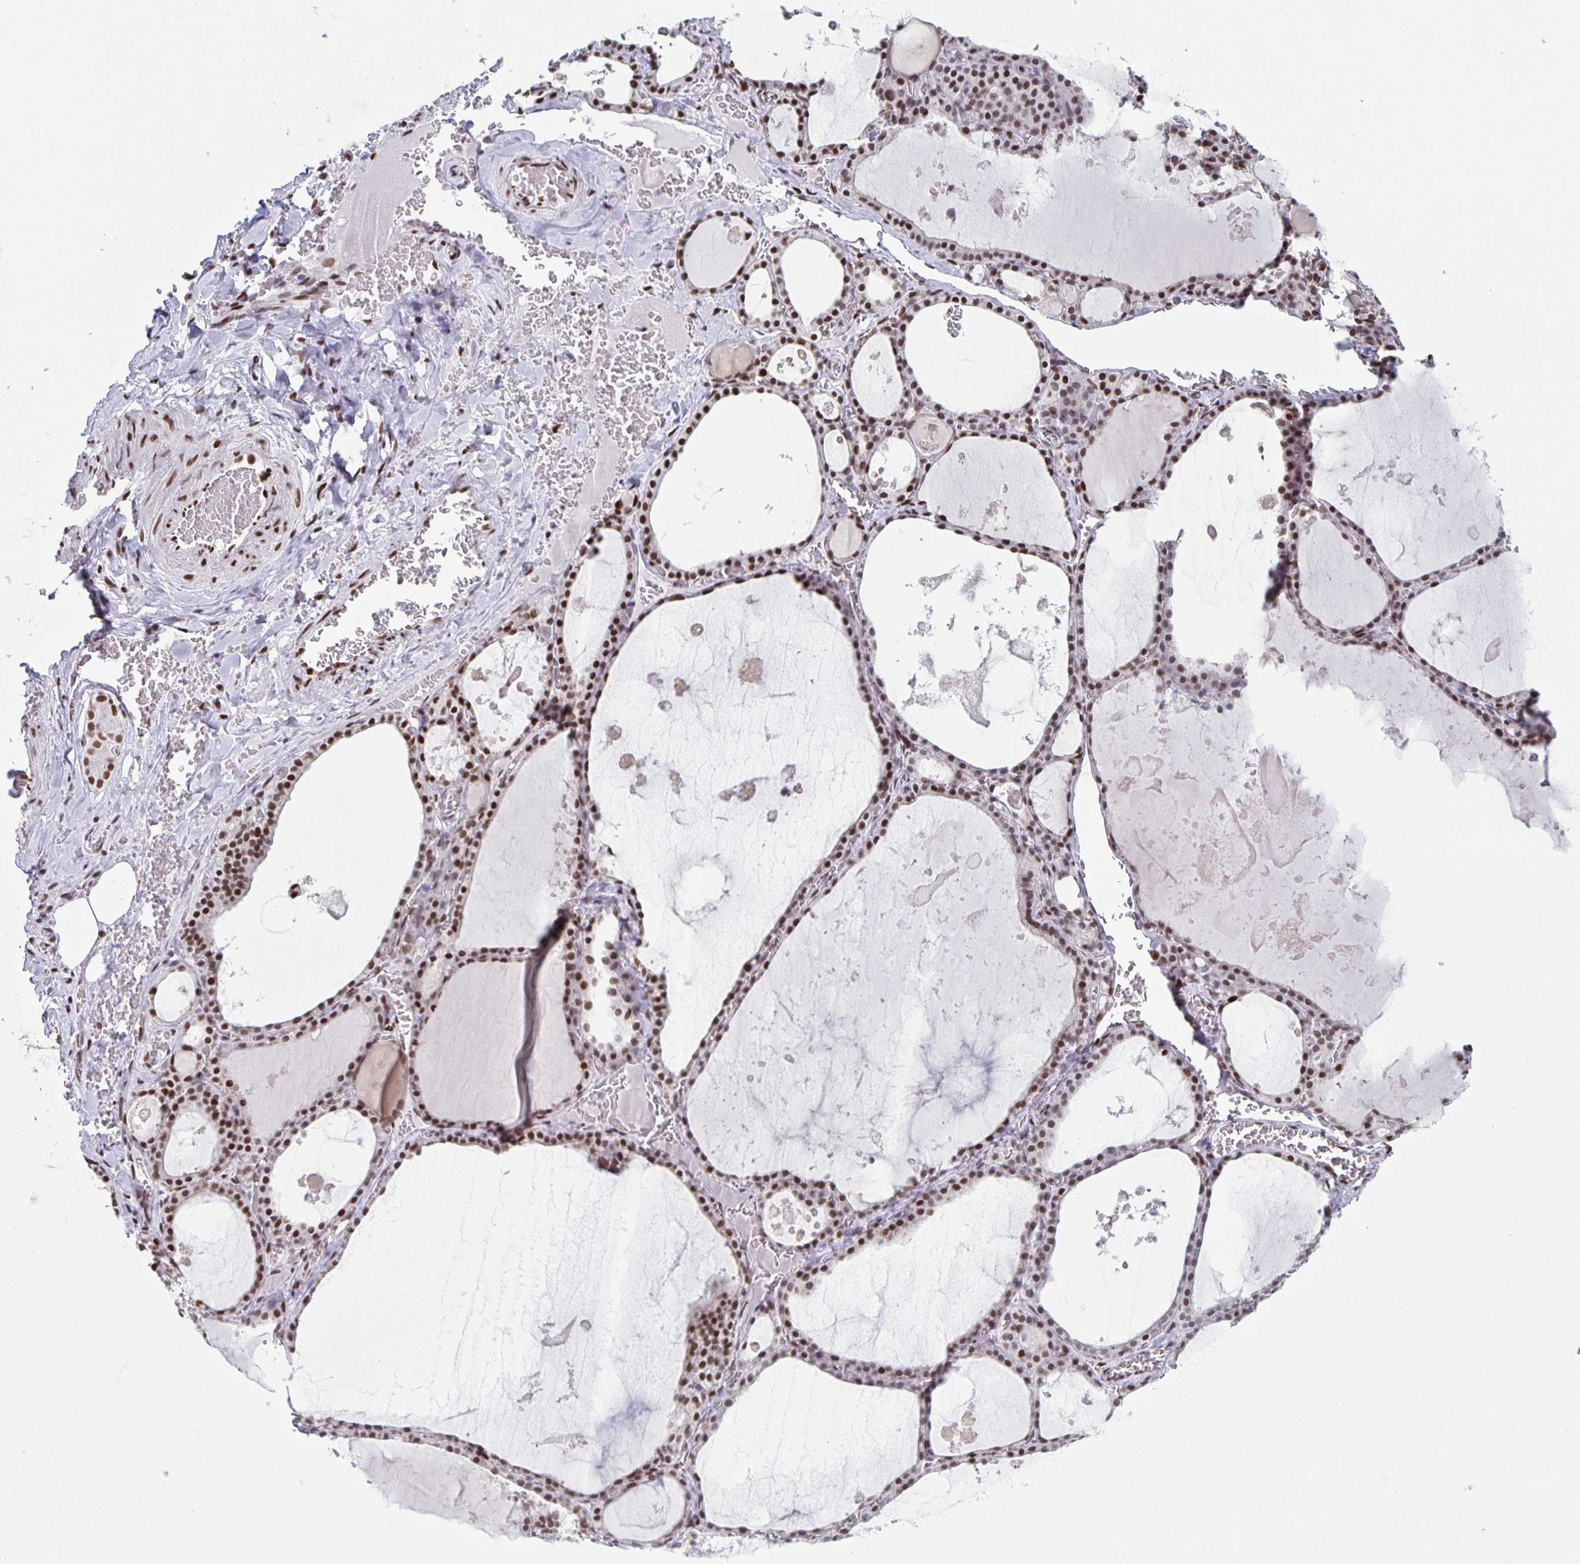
{"staining": {"intensity": "moderate", "quantity": ">75%", "location": "nuclear"}, "tissue": "thyroid gland", "cell_type": "Glandular cells", "image_type": "normal", "snomed": [{"axis": "morphology", "description": "Normal tissue, NOS"}, {"axis": "topography", "description": "Thyroid gland"}], "caption": "Immunohistochemical staining of benign human thyroid gland demonstrates medium levels of moderate nuclear positivity in about >75% of glandular cells.", "gene": "JUND", "patient": {"sex": "male", "age": 56}}